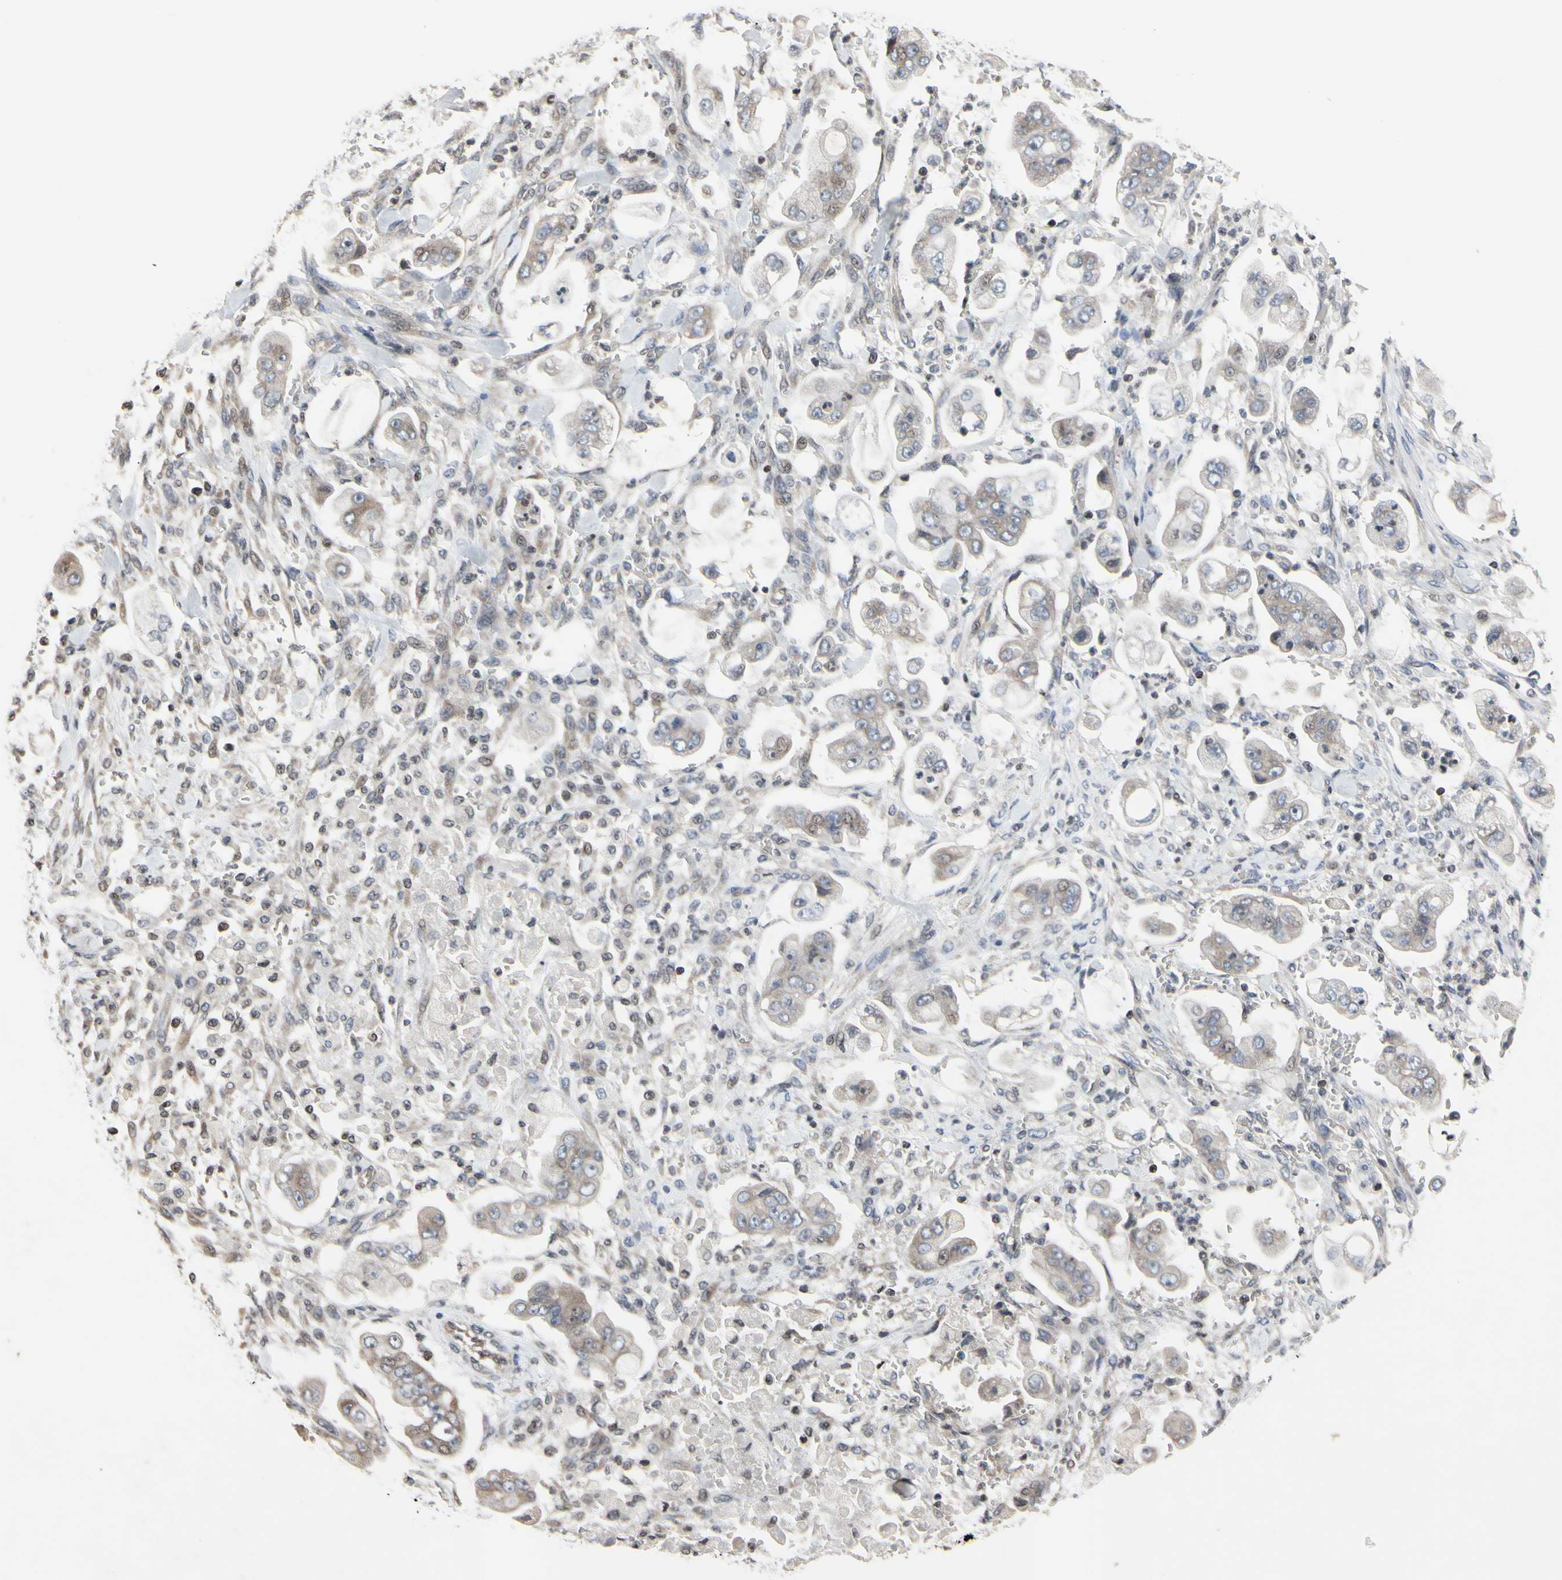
{"staining": {"intensity": "weak", "quantity": "<25%", "location": "cytoplasmic/membranous"}, "tissue": "stomach cancer", "cell_type": "Tumor cells", "image_type": "cancer", "snomed": [{"axis": "morphology", "description": "Adenocarcinoma, NOS"}, {"axis": "topography", "description": "Stomach"}], "caption": "High power microscopy photomicrograph of an immunohistochemistry (IHC) micrograph of stomach cancer (adenocarcinoma), revealing no significant positivity in tumor cells.", "gene": "ARG1", "patient": {"sex": "male", "age": 62}}